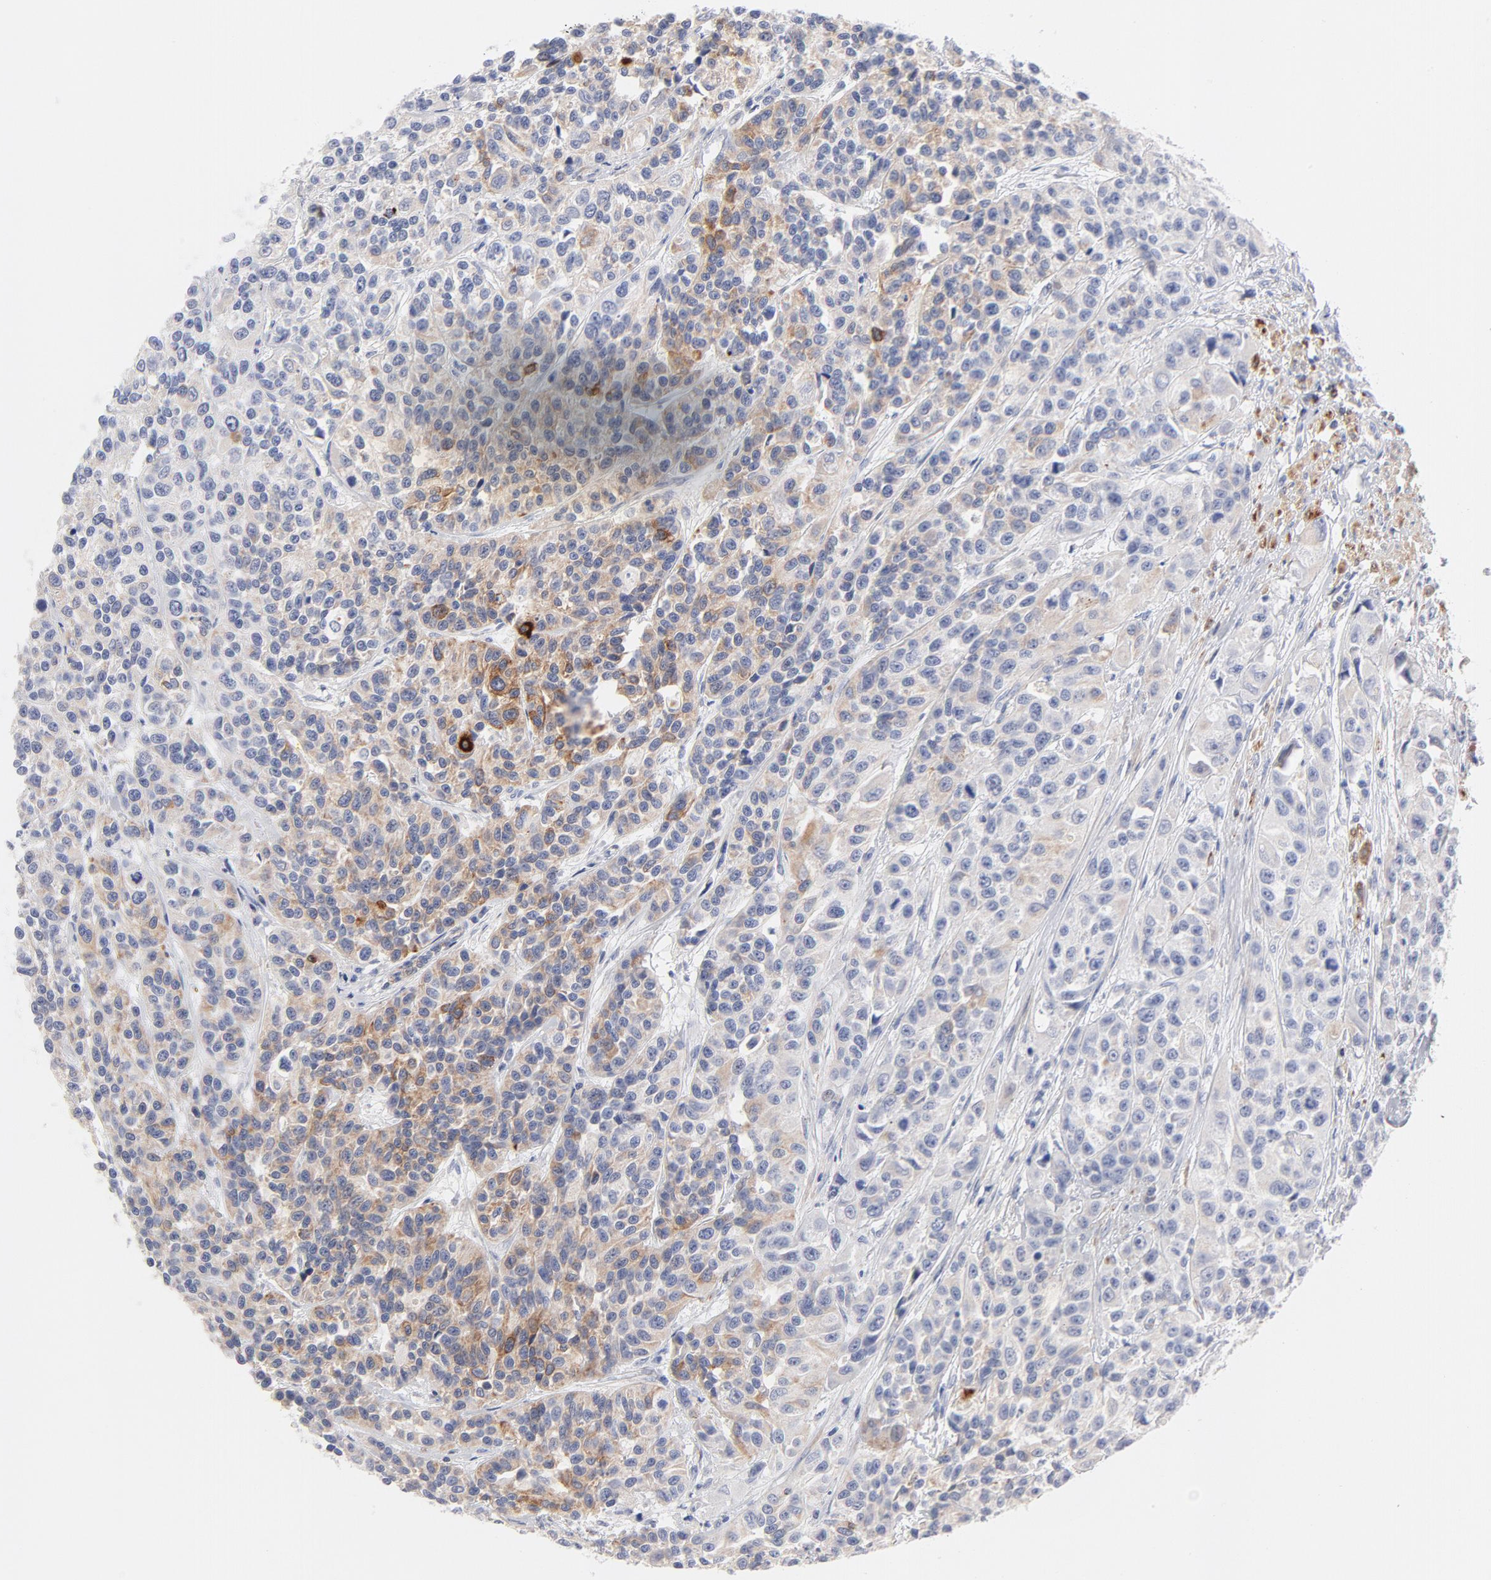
{"staining": {"intensity": "moderate", "quantity": "<25%", "location": "cytoplasmic/membranous"}, "tissue": "urothelial cancer", "cell_type": "Tumor cells", "image_type": "cancer", "snomed": [{"axis": "morphology", "description": "Urothelial carcinoma, High grade"}, {"axis": "topography", "description": "Urinary bladder"}], "caption": "Tumor cells demonstrate low levels of moderate cytoplasmic/membranous staining in approximately <25% of cells in human urothelial carcinoma (high-grade).", "gene": "MID1", "patient": {"sex": "female", "age": 81}}